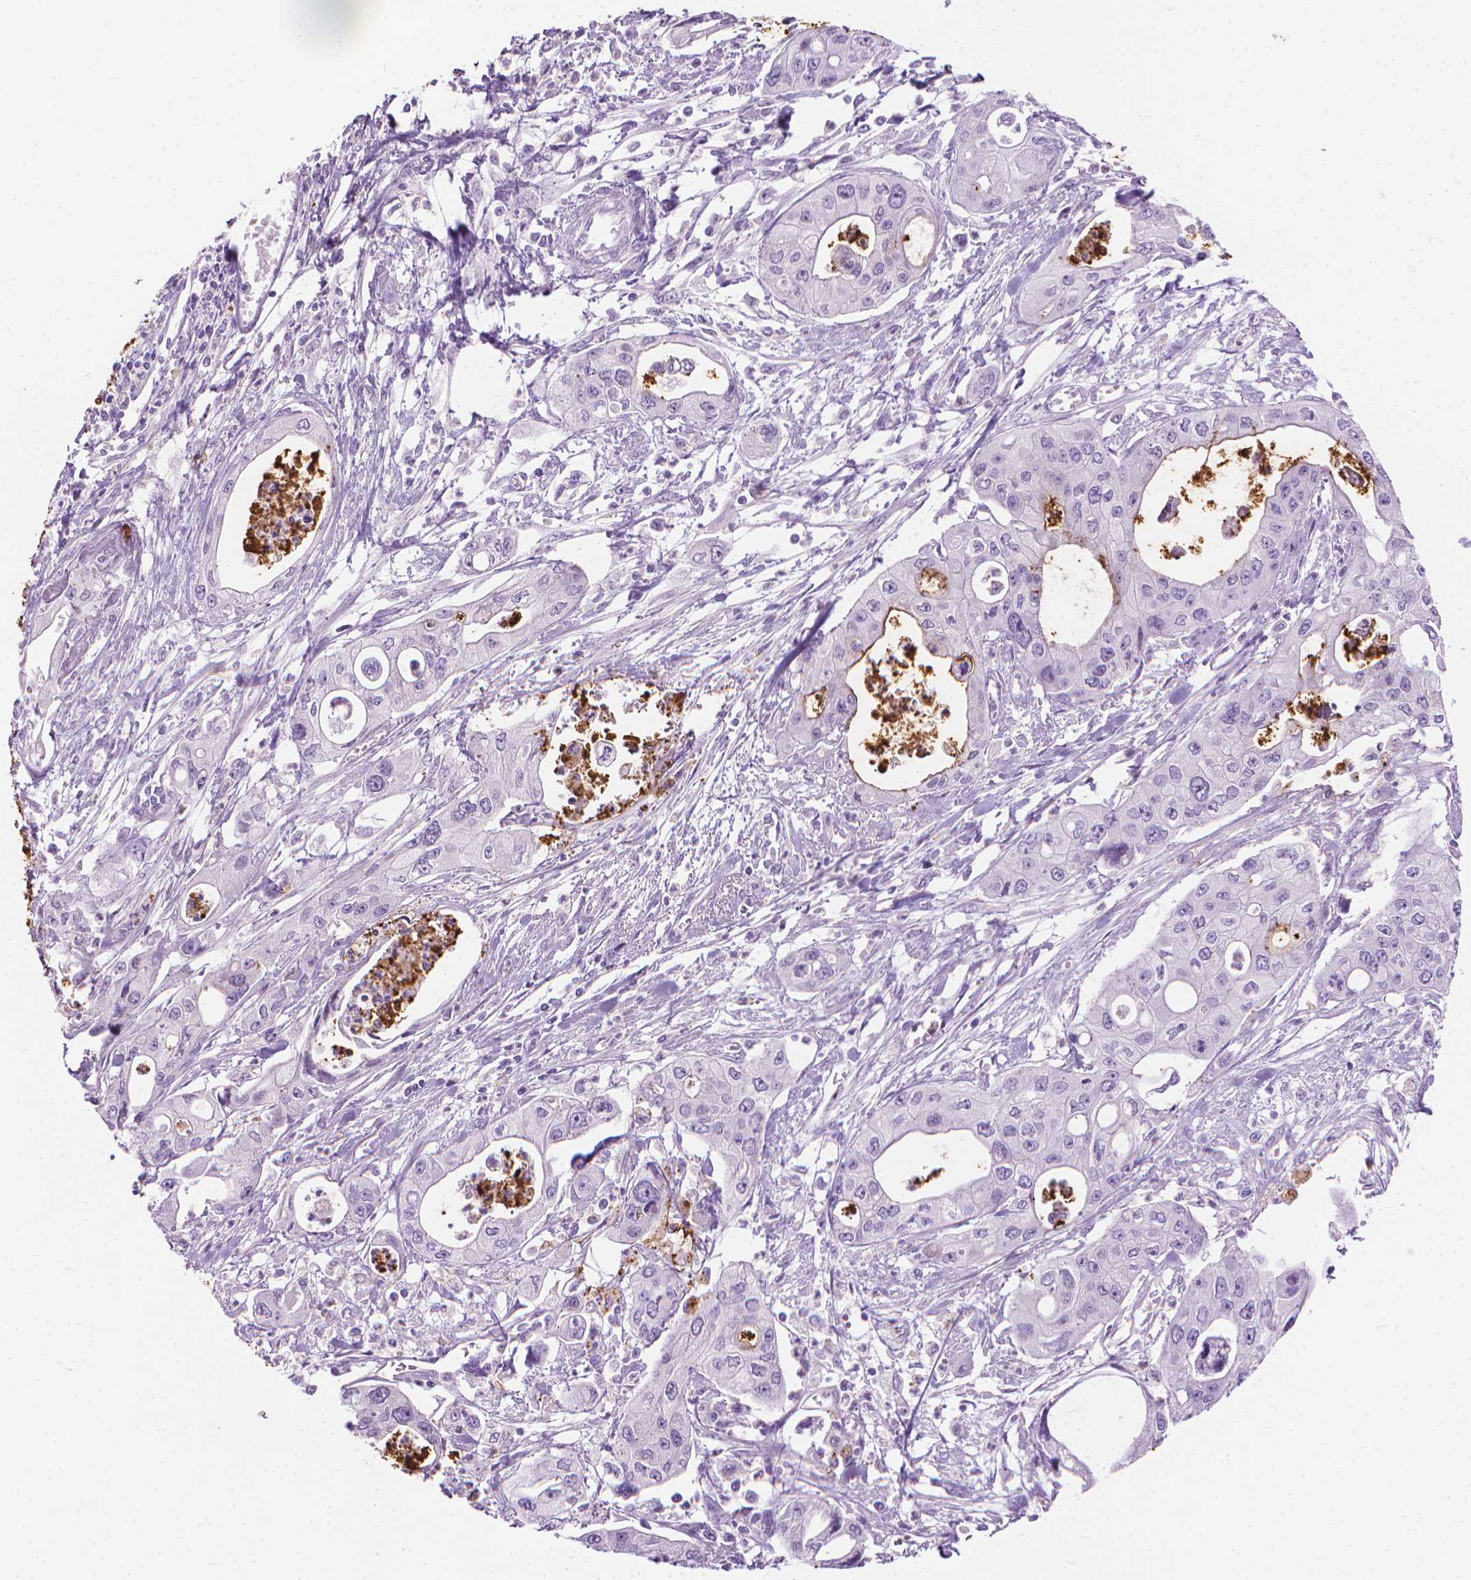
{"staining": {"intensity": "negative", "quantity": "none", "location": "none"}, "tissue": "pancreatic cancer", "cell_type": "Tumor cells", "image_type": "cancer", "snomed": [{"axis": "morphology", "description": "Adenocarcinoma, NOS"}, {"axis": "topography", "description": "Pancreas"}], "caption": "Protein analysis of pancreatic cancer displays no significant staining in tumor cells. Nuclei are stained in blue.", "gene": "CFAP52", "patient": {"sex": "male", "age": 70}}